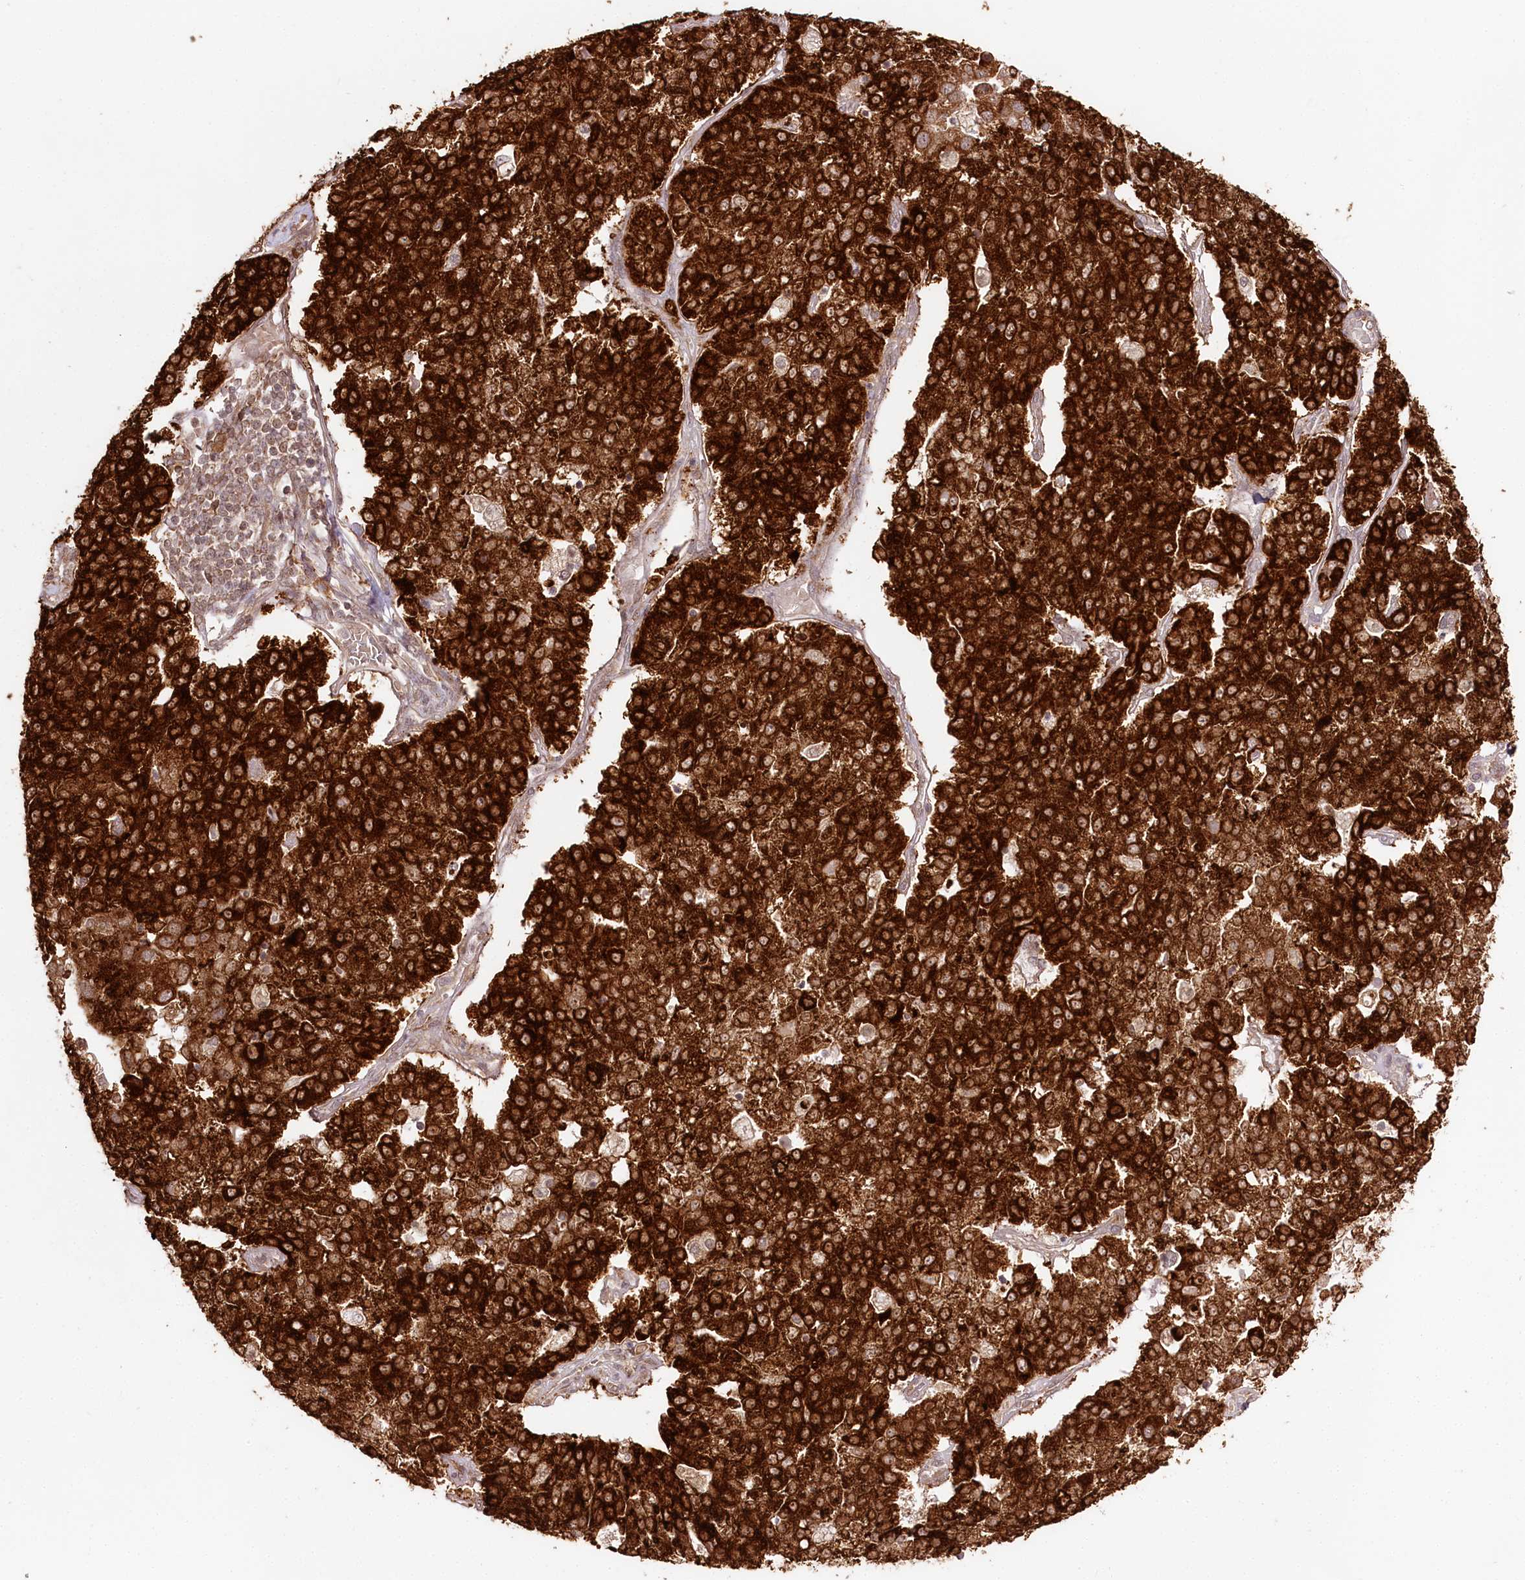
{"staining": {"intensity": "strong", "quantity": ">75%", "location": "cytoplasmic/membranous"}, "tissue": "pancreatic cancer", "cell_type": "Tumor cells", "image_type": "cancer", "snomed": [{"axis": "morphology", "description": "Adenocarcinoma, NOS"}, {"axis": "topography", "description": "Pancreas"}], "caption": "Immunohistochemistry (IHC) photomicrograph of neoplastic tissue: adenocarcinoma (pancreatic) stained using immunohistochemistry exhibits high levels of strong protein expression localized specifically in the cytoplasmic/membranous of tumor cells, appearing as a cytoplasmic/membranous brown color.", "gene": "ENSG00000144785", "patient": {"sex": "female", "age": 61}}